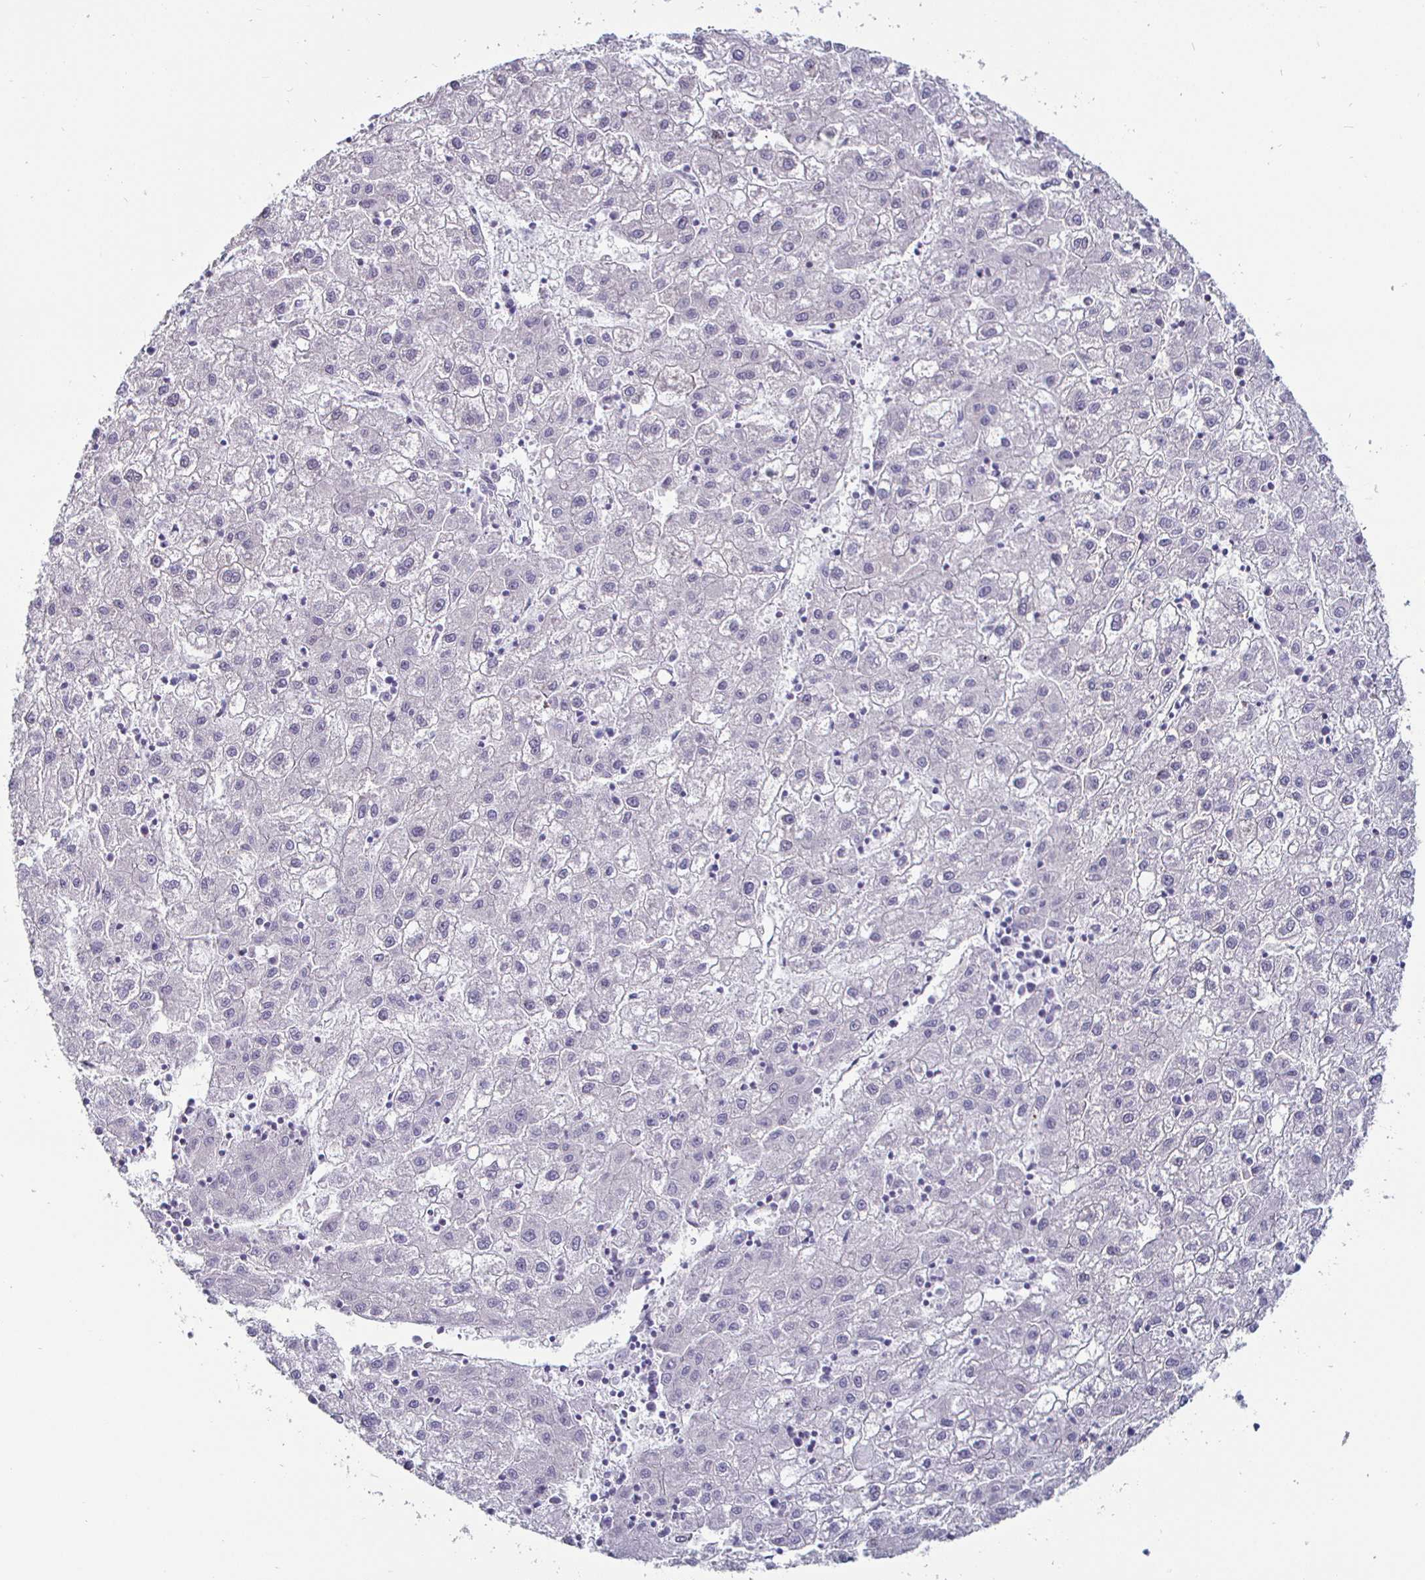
{"staining": {"intensity": "negative", "quantity": "none", "location": "none"}, "tissue": "liver cancer", "cell_type": "Tumor cells", "image_type": "cancer", "snomed": [{"axis": "morphology", "description": "Carcinoma, Hepatocellular, NOS"}, {"axis": "topography", "description": "Liver"}], "caption": "This is a image of immunohistochemistry (IHC) staining of hepatocellular carcinoma (liver), which shows no expression in tumor cells.", "gene": "DMRTB1", "patient": {"sex": "male", "age": 72}}